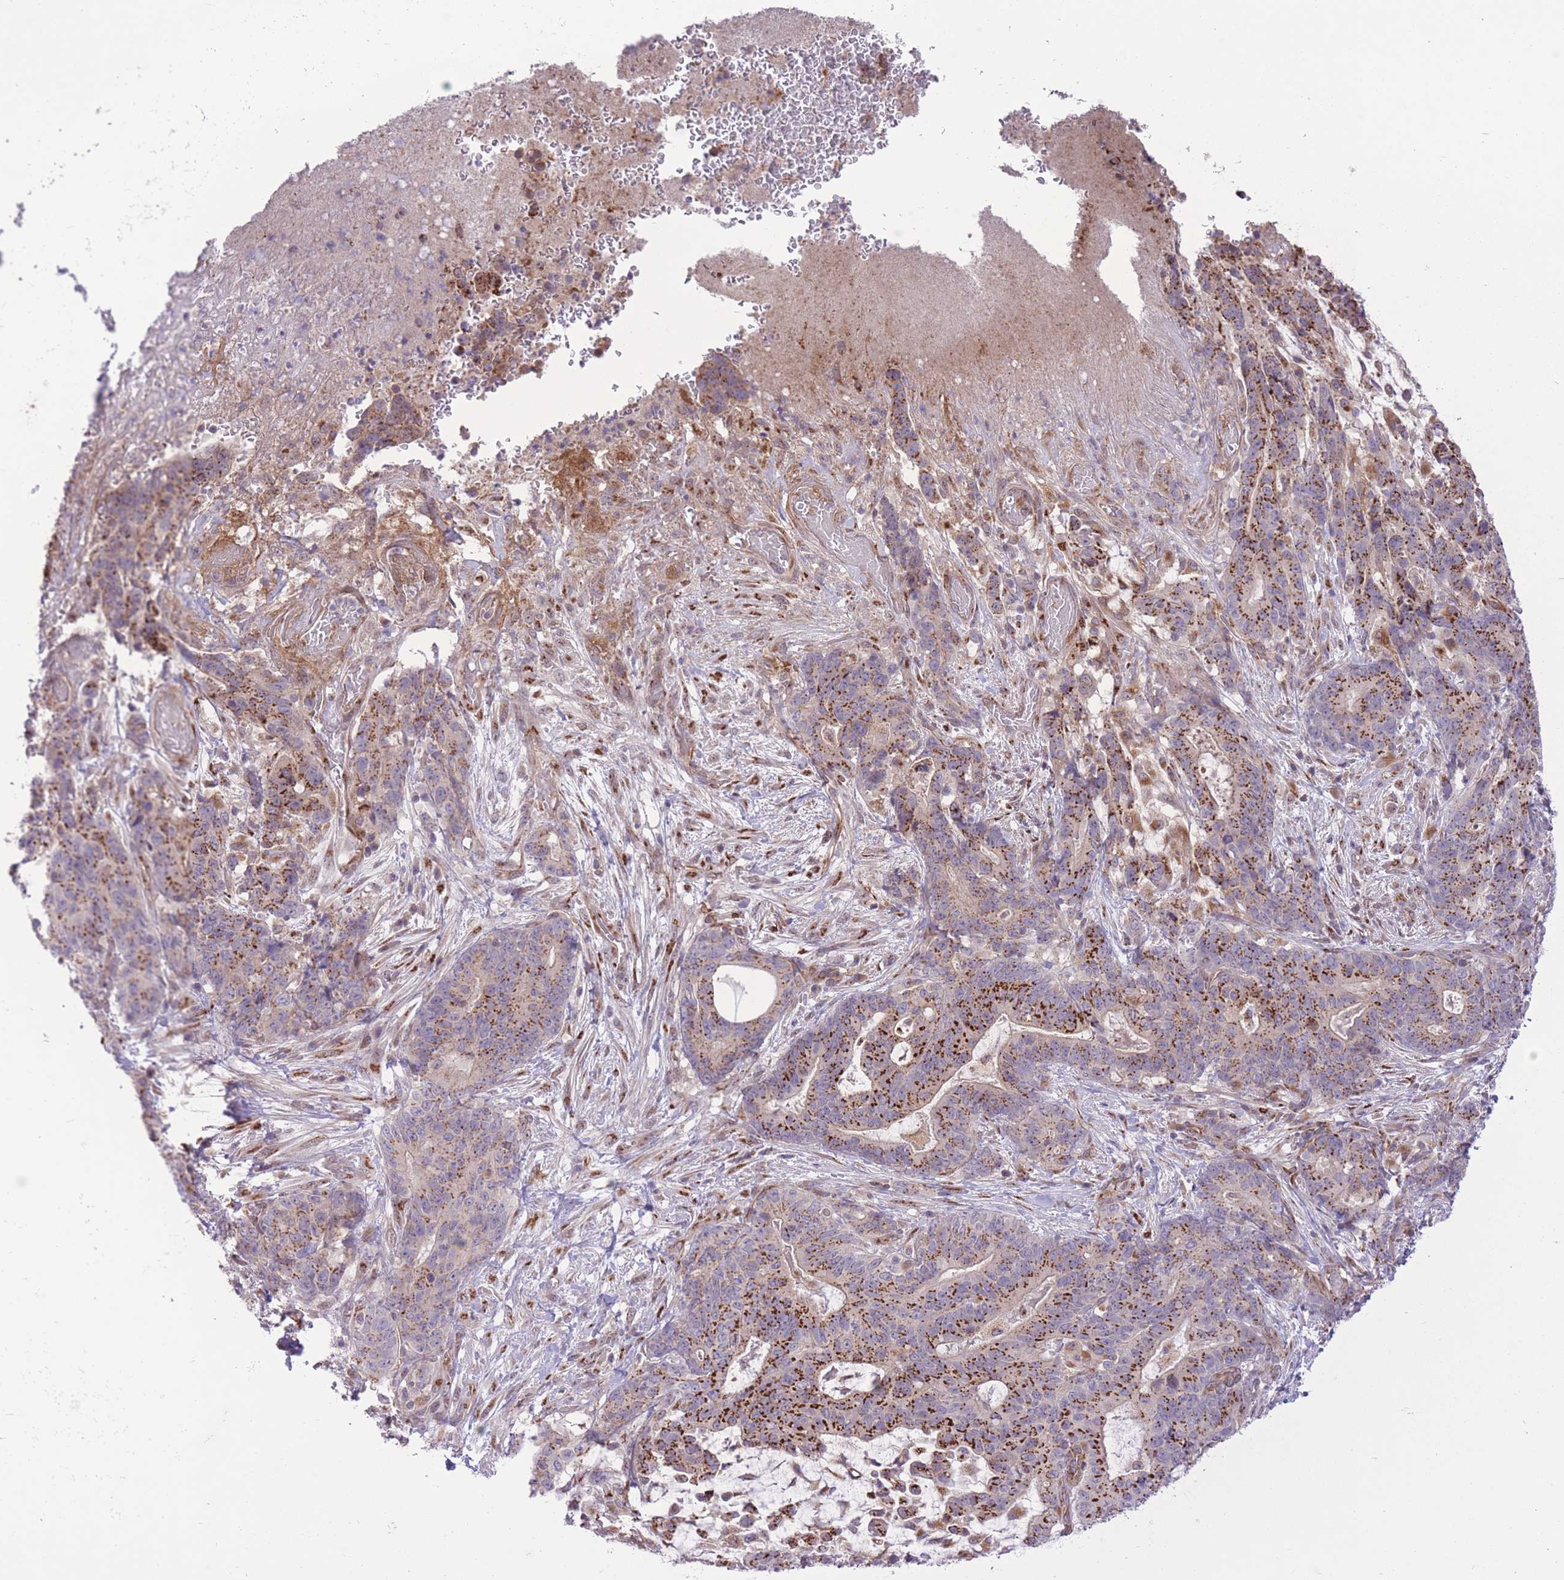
{"staining": {"intensity": "strong", "quantity": "25%-75%", "location": "cytoplasmic/membranous"}, "tissue": "stomach cancer", "cell_type": "Tumor cells", "image_type": "cancer", "snomed": [{"axis": "morphology", "description": "Normal tissue, NOS"}, {"axis": "morphology", "description": "Adenocarcinoma, NOS"}, {"axis": "topography", "description": "Stomach"}], "caption": "Approximately 25%-75% of tumor cells in stomach cancer (adenocarcinoma) exhibit strong cytoplasmic/membranous protein staining as visualized by brown immunohistochemical staining.", "gene": "ZBED5", "patient": {"sex": "female", "age": 64}}